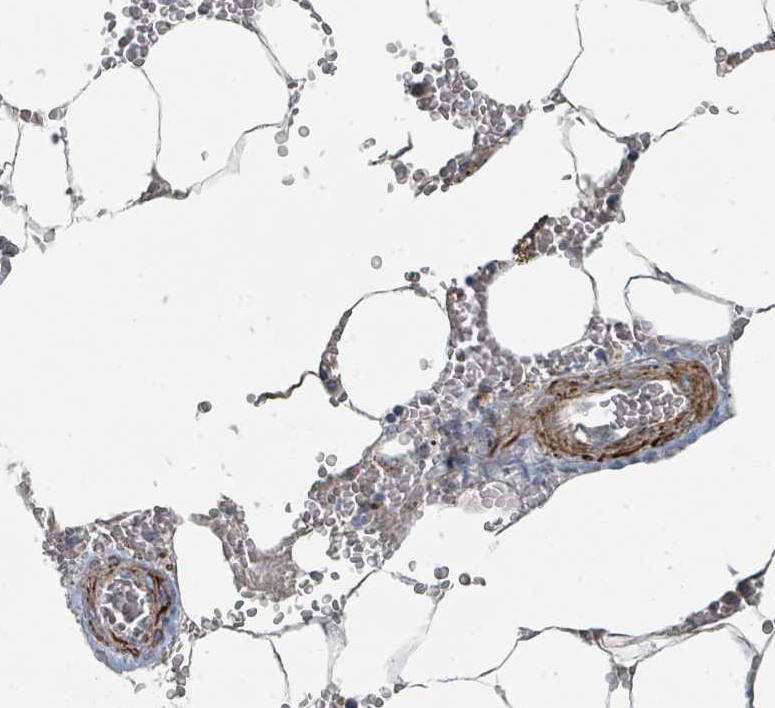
{"staining": {"intensity": "weak", "quantity": "<25%", "location": "cytoplasmic/membranous"}, "tissue": "bone marrow", "cell_type": "Hematopoietic cells", "image_type": "normal", "snomed": [{"axis": "morphology", "description": "Normal tissue, NOS"}, {"axis": "topography", "description": "Bone marrow"}], "caption": "High magnification brightfield microscopy of normal bone marrow stained with DAB (brown) and counterstained with hematoxylin (blue): hematopoietic cells show no significant positivity. (DAB (3,3'-diaminobenzidine) IHC, high magnification).", "gene": "SLC44A5", "patient": {"sex": "male", "age": 70}}